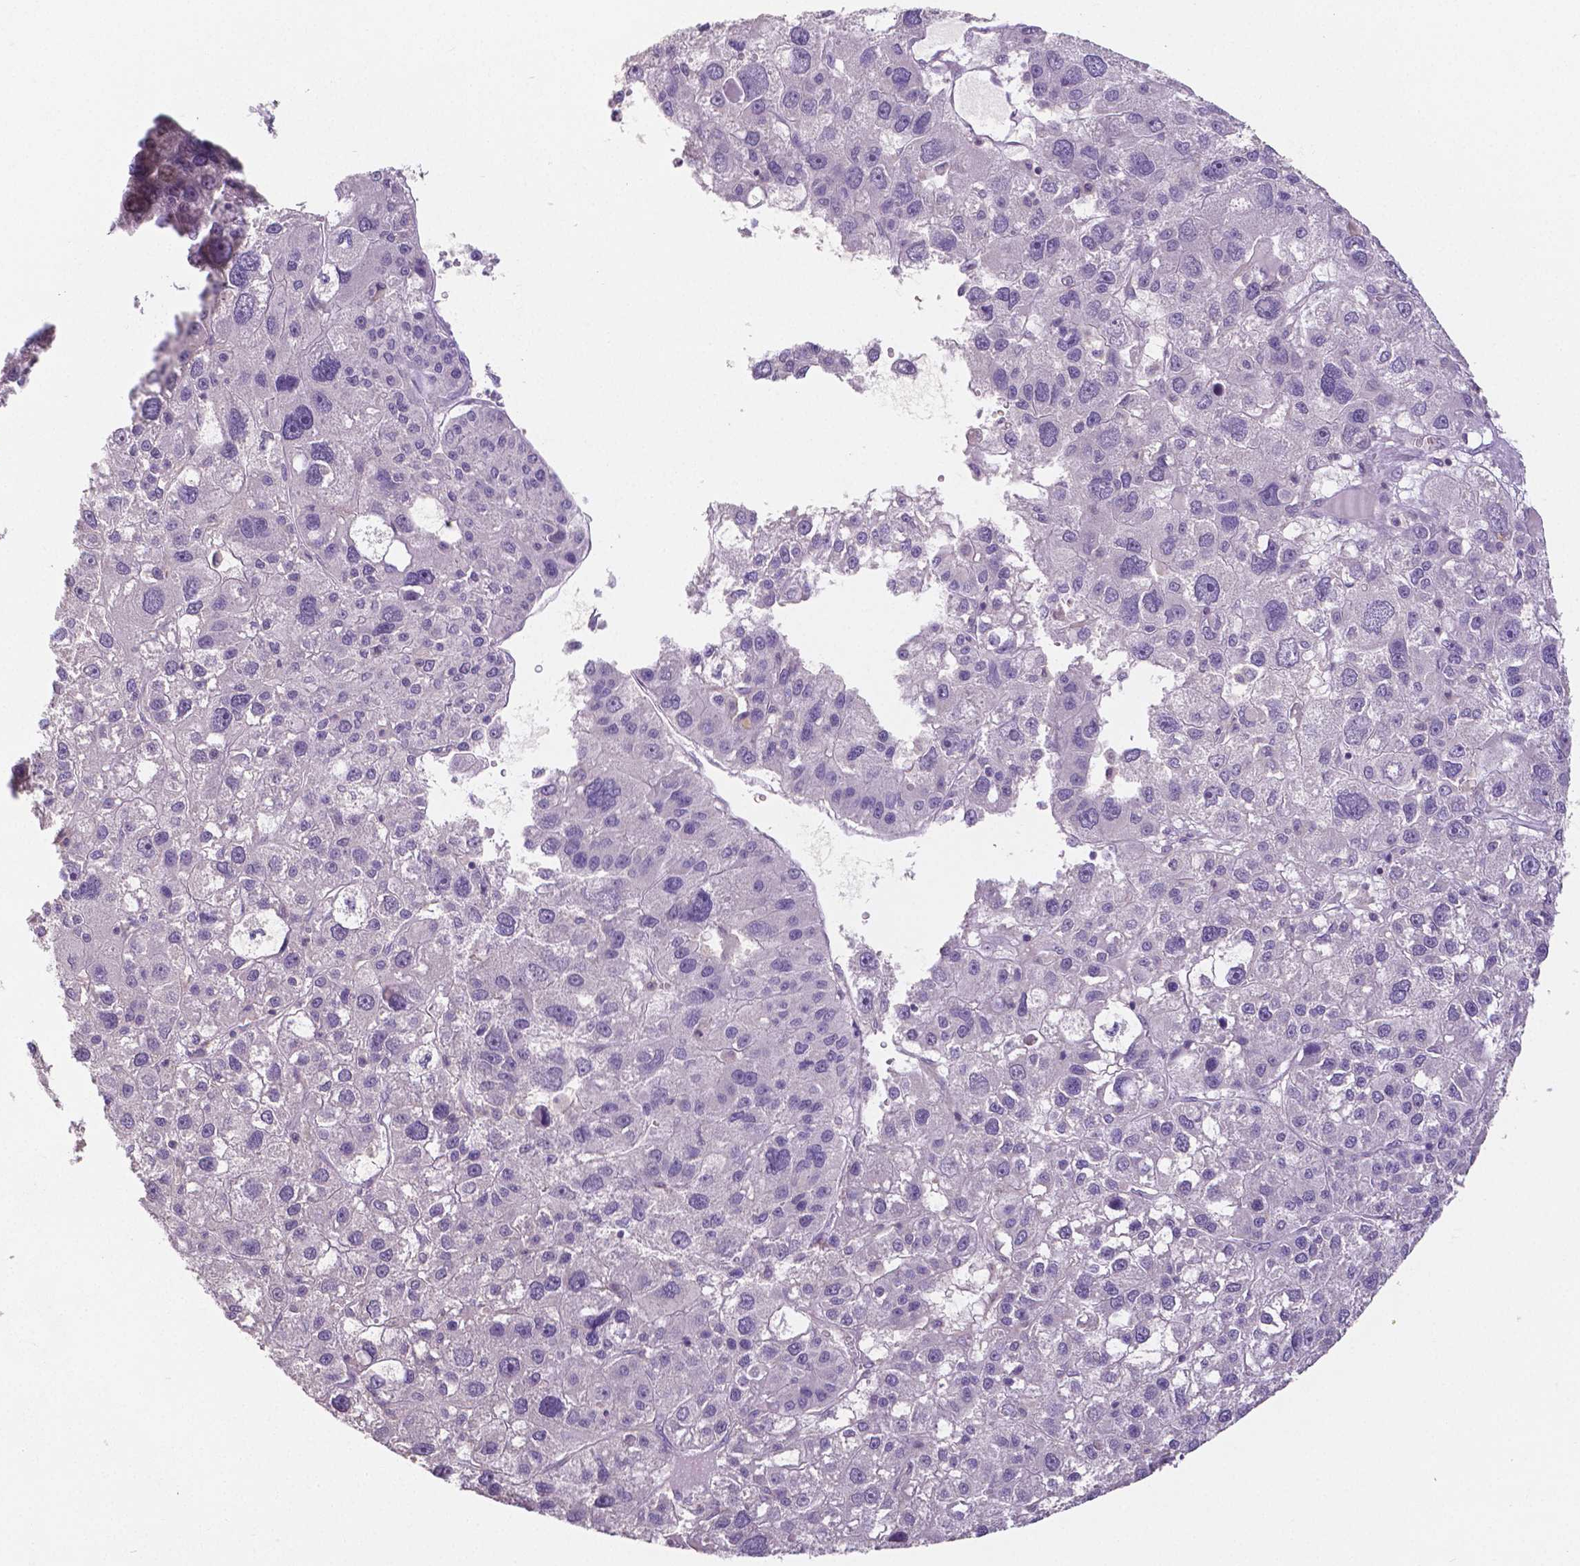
{"staining": {"intensity": "negative", "quantity": "none", "location": "none"}, "tissue": "liver cancer", "cell_type": "Tumor cells", "image_type": "cancer", "snomed": [{"axis": "morphology", "description": "Carcinoma, Hepatocellular, NOS"}, {"axis": "topography", "description": "Liver"}], "caption": "DAB immunohistochemical staining of human liver cancer (hepatocellular carcinoma) demonstrates no significant positivity in tumor cells.", "gene": "CRMP1", "patient": {"sex": "male", "age": 73}}